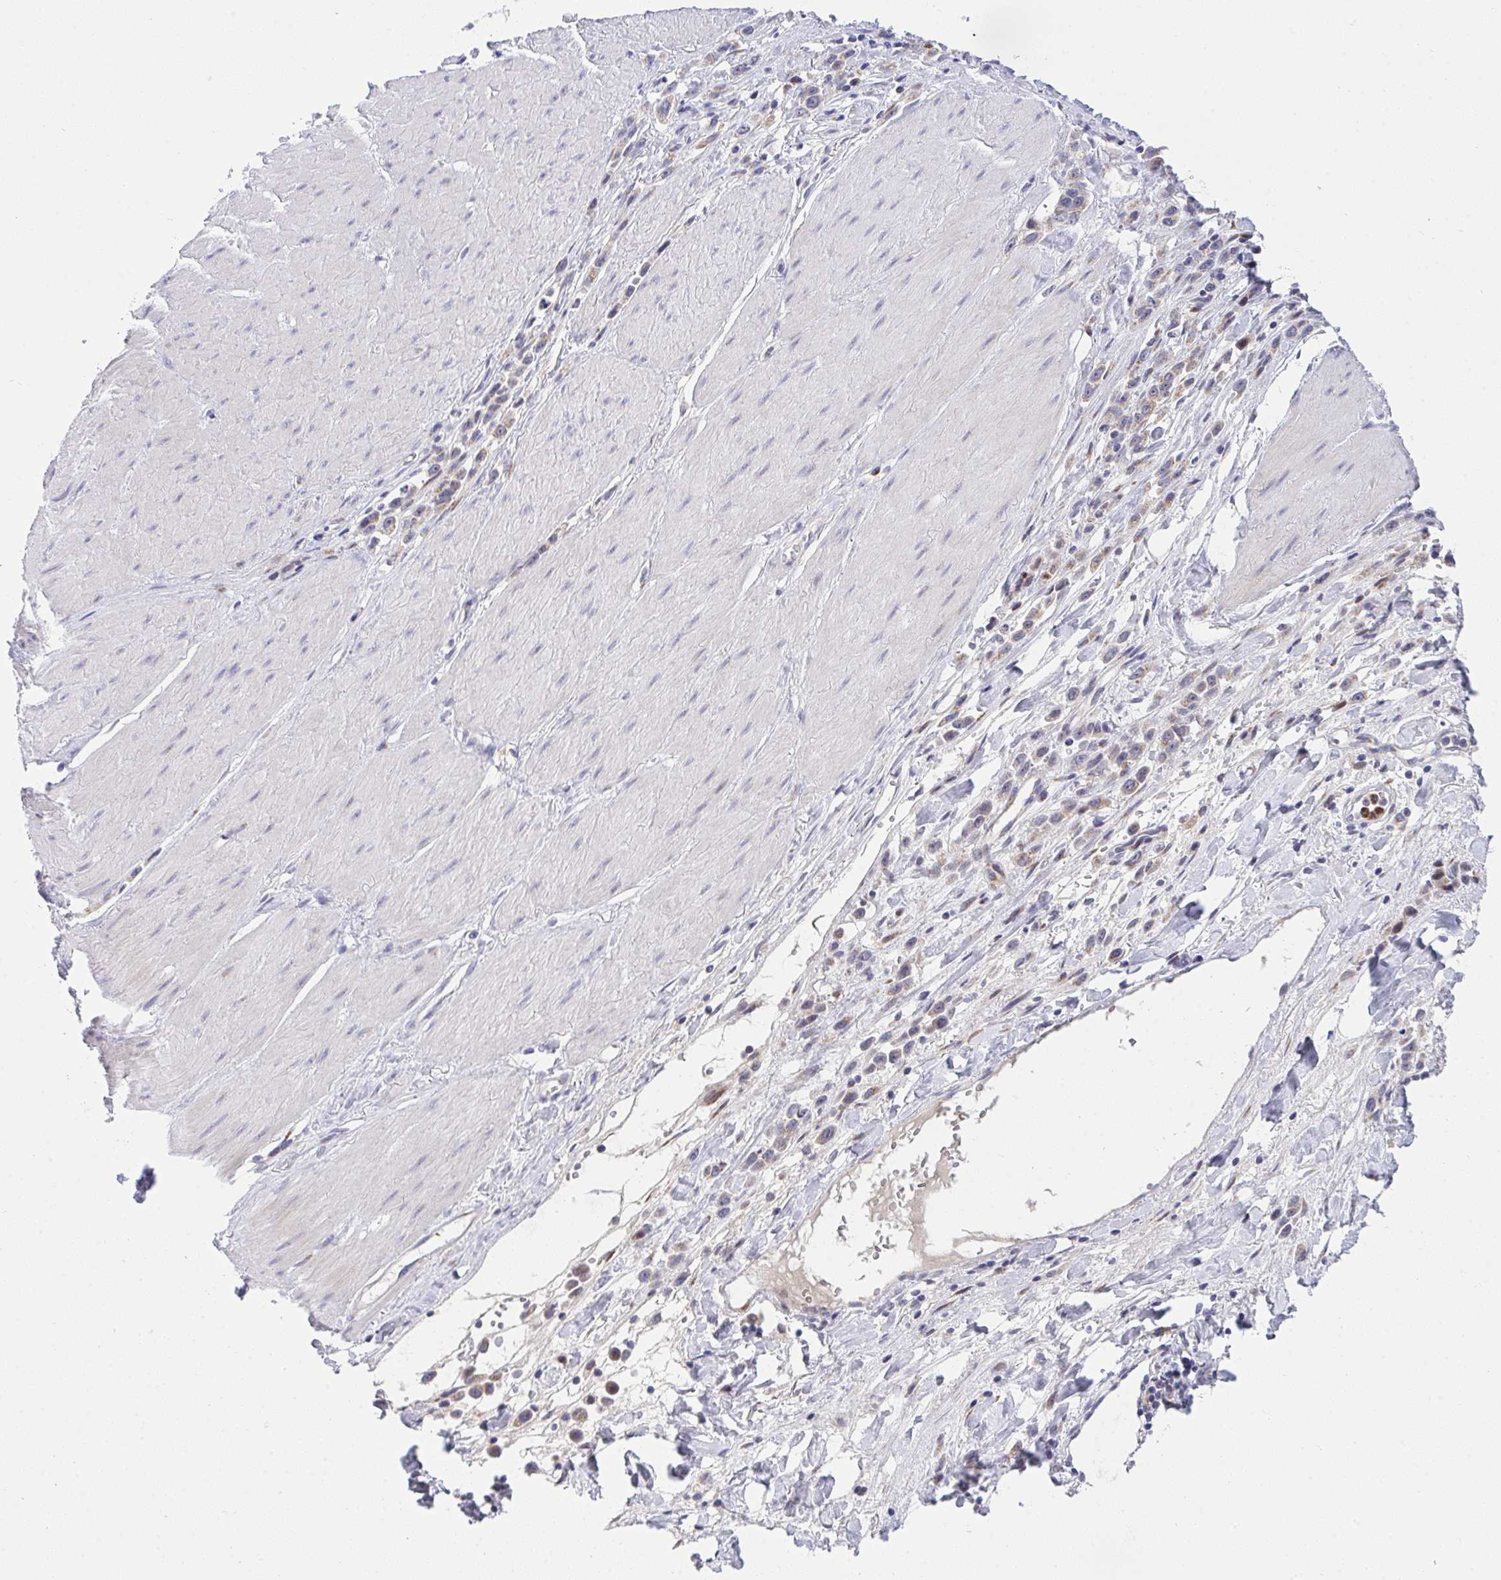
{"staining": {"intensity": "weak", "quantity": "25%-75%", "location": "cytoplasmic/membranous"}, "tissue": "stomach cancer", "cell_type": "Tumor cells", "image_type": "cancer", "snomed": [{"axis": "morphology", "description": "Adenocarcinoma, NOS"}, {"axis": "topography", "description": "Stomach"}], "caption": "Weak cytoplasmic/membranous staining is identified in about 25%-75% of tumor cells in stomach adenocarcinoma.", "gene": "ZNF554", "patient": {"sex": "male", "age": 47}}